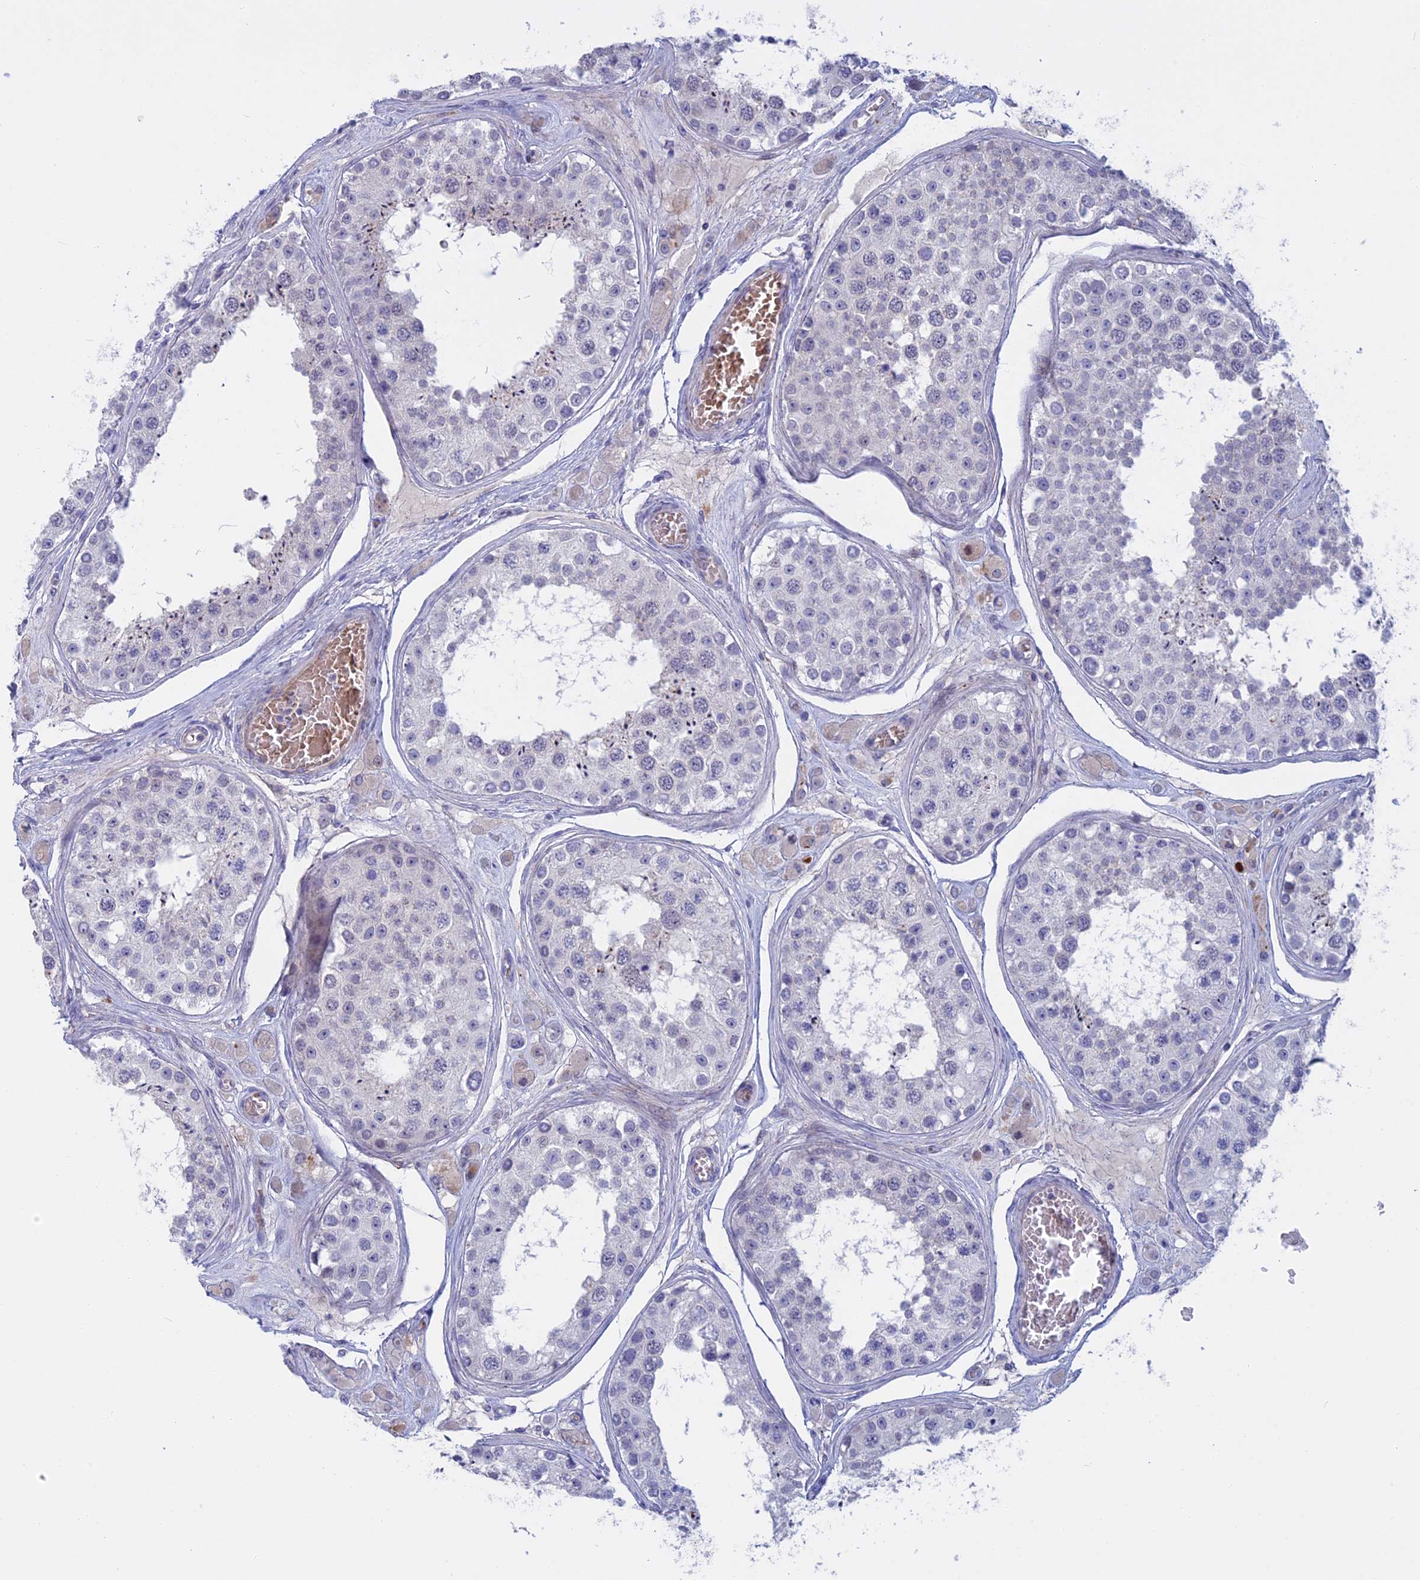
{"staining": {"intensity": "negative", "quantity": "none", "location": "none"}, "tissue": "testis", "cell_type": "Cells in seminiferous ducts", "image_type": "normal", "snomed": [{"axis": "morphology", "description": "Normal tissue, NOS"}, {"axis": "topography", "description": "Testis"}], "caption": "Image shows no significant protein staining in cells in seminiferous ducts of unremarkable testis.", "gene": "SLC2A6", "patient": {"sex": "male", "age": 25}}